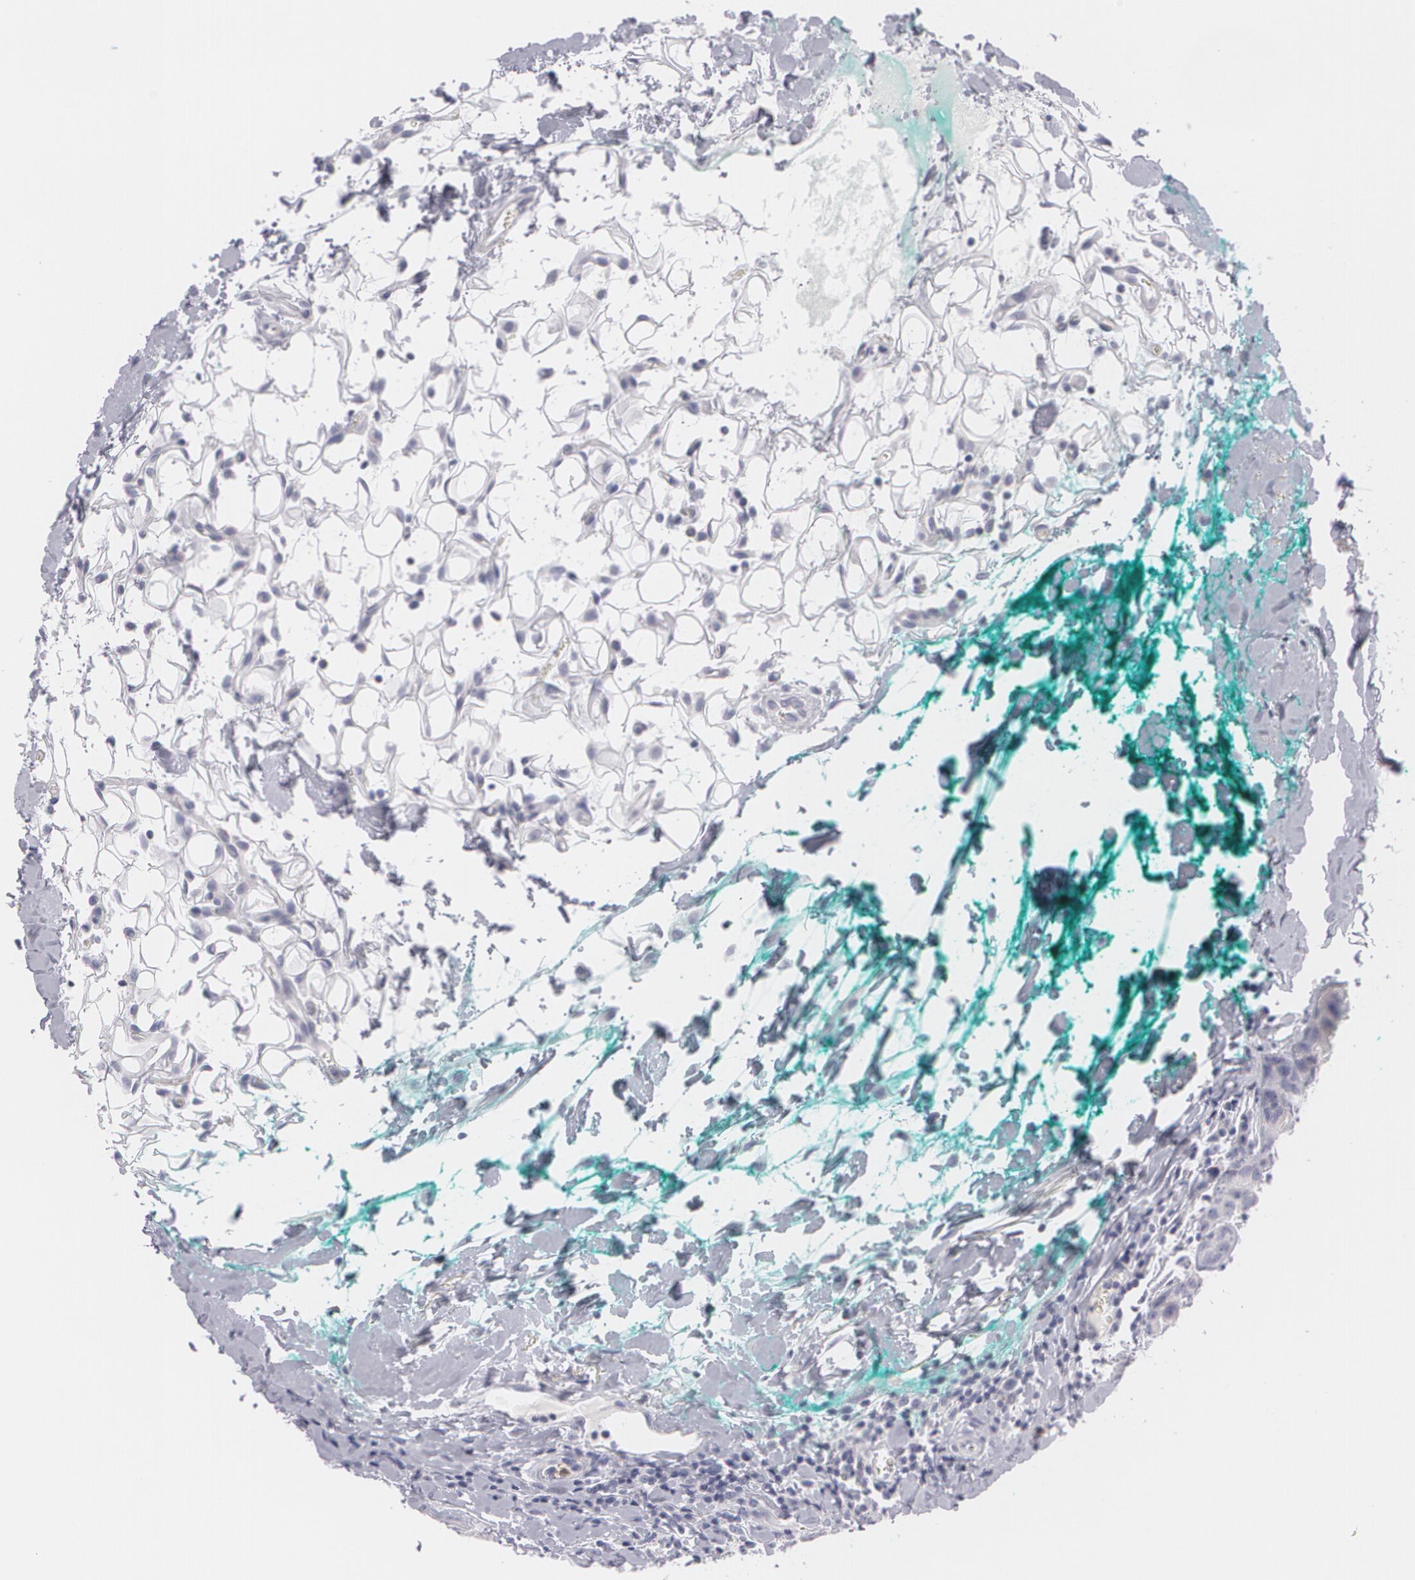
{"staining": {"intensity": "negative", "quantity": "none", "location": "none"}, "tissue": "breast cancer", "cell_type": "Tumor cells", "image_type": "cancer", "snomed": [{"axis": "morphology", "description": "Duct carcinoma"}, {"axis": "topography", "description": "Breast"}], "caption": "Immunohistochemistry (IHC) of breast invasive ductal carcinoma exhibits no staining in tumor cells. (Brightfield microscopy of DAB (3,3'-diaminobenzidine) immunohistochemistry at high magnification).", "gene": "FAM181A", "patient": {"sex": "female", "age": 24}}